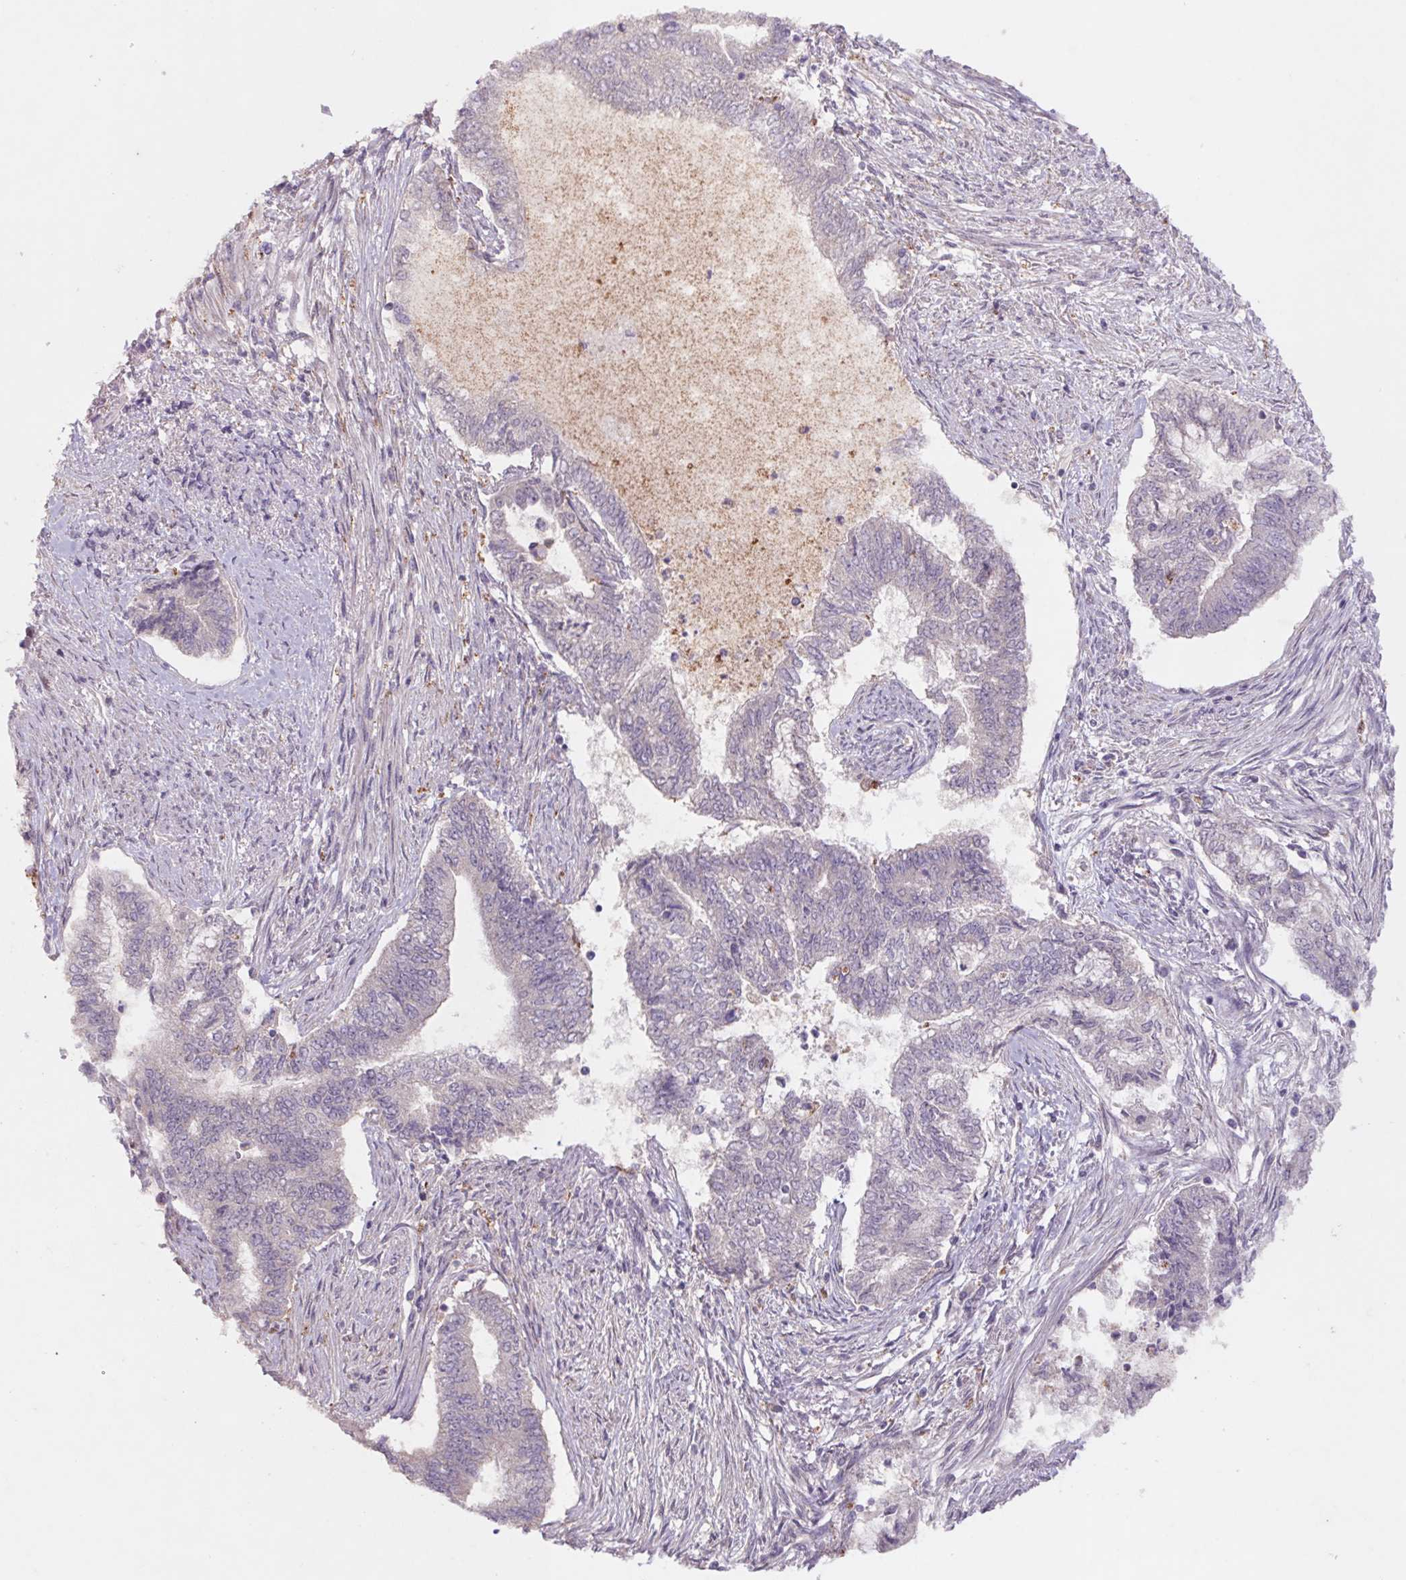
{"staining": {"intensity": "negative", "quantity": "none", "location": "none"}, "tissue": "endometrial cancer", "cell_type": "Tumor cells", "image_type": "cancer", "snomed": [{"axis": "morphology", "description": "Adenocarcinoma, NOS"}, {"axis": "topography", "description": "Endometrium"}], "caption": "High magnification brightfield microscopy of endometrial cancer stained with DAB (brown) and counterstained with hematoxylin (blue): tumor cells show no significant staining.", "gene": "GRM2", "patient": {"sex": "female", "age": 65}}